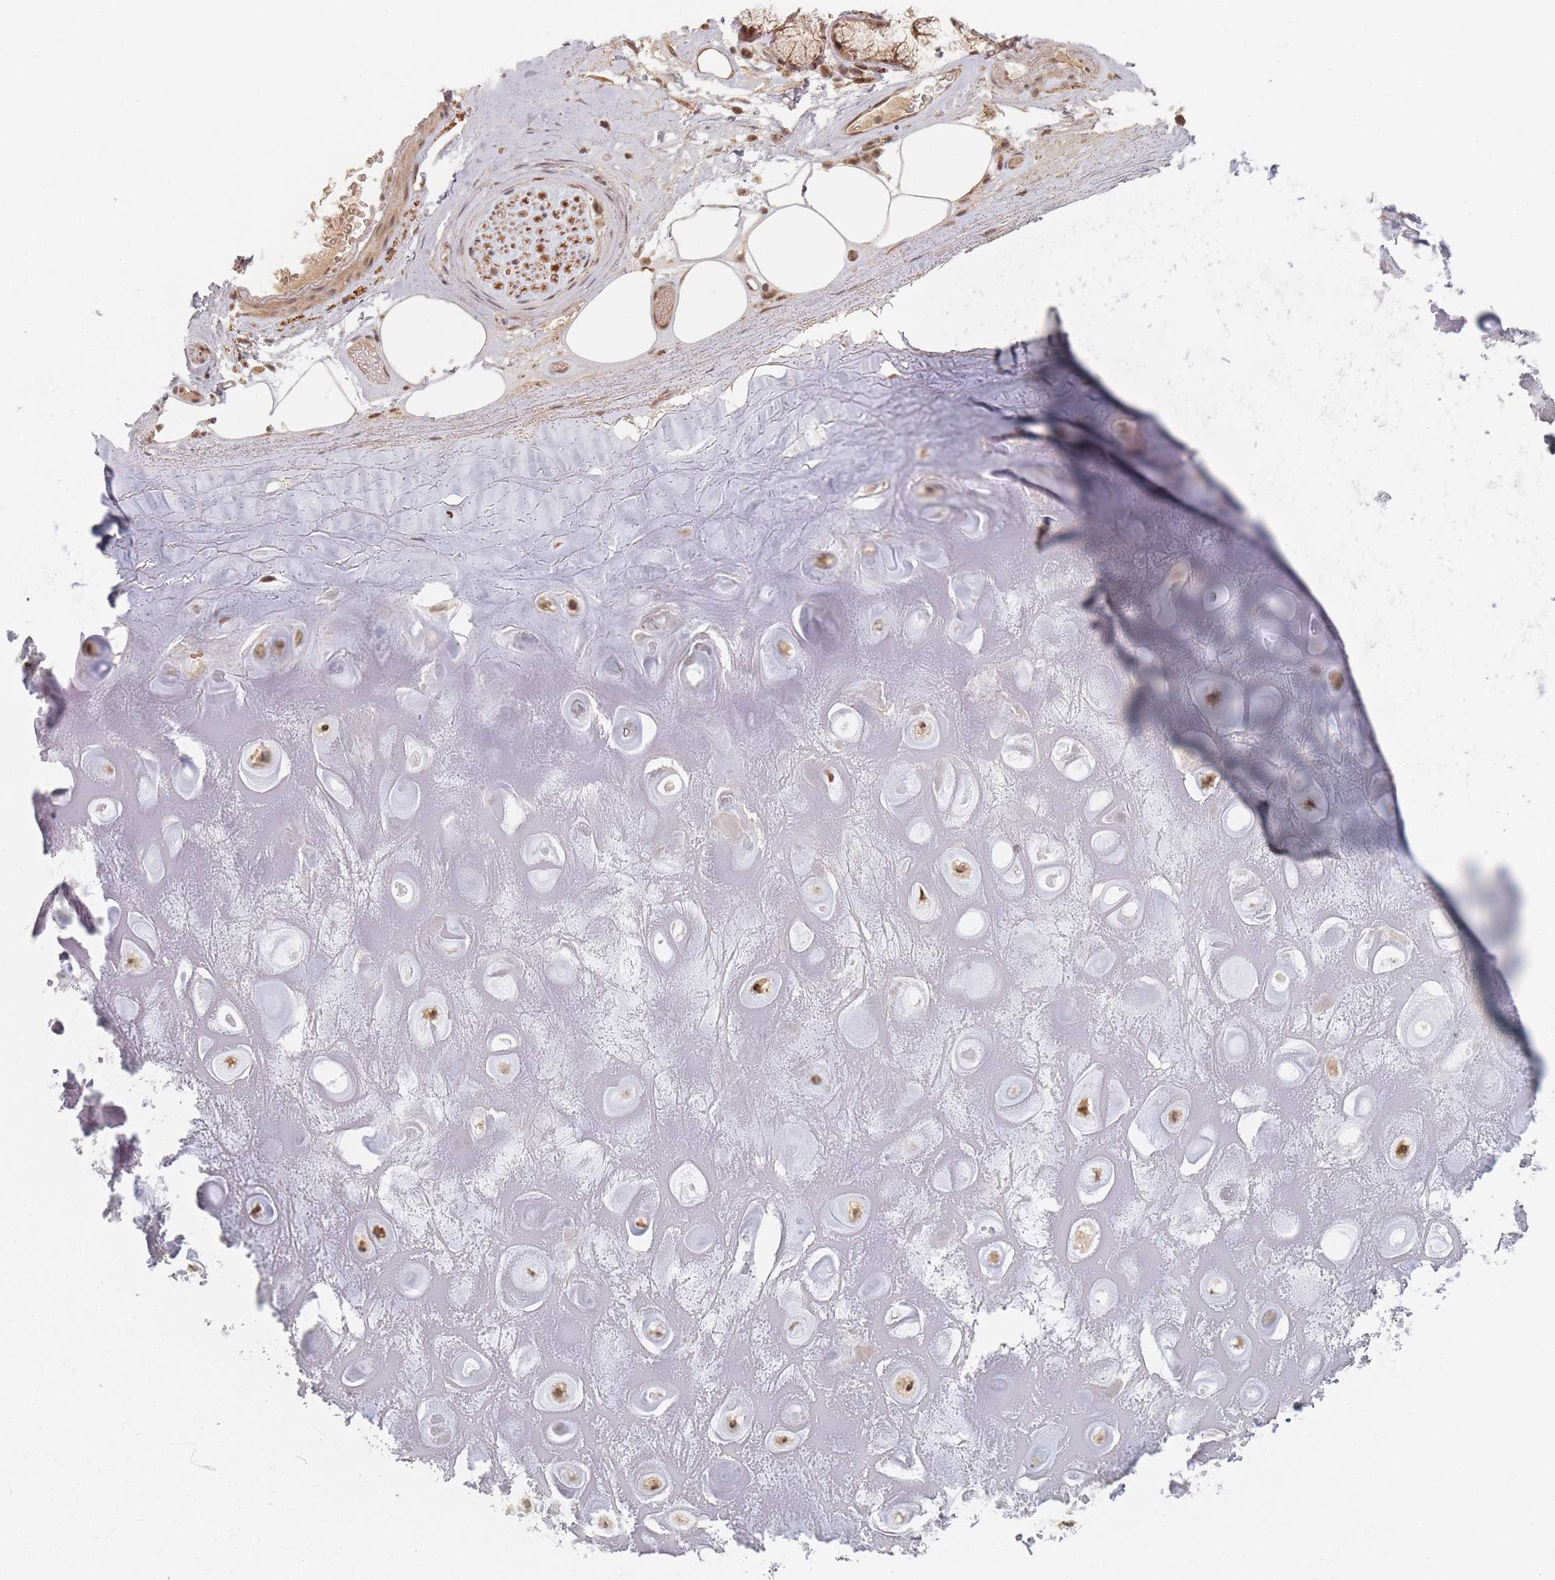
{"staining": {"intensity": "weak", "quantity": "25%-75%", "location": "cytoplasmic/membranous"}, "tissue": "adipose tissue", "cell_type": "Adipocytes", "image_type": "normal", "snomed": [{"axis": "morphology", "description": "Normal tissue, NOS"}, {"axis": "topography", "description": "Cartilage tissue"}], "caption": "An immunohistochemistry (IHC) histopathology image of unremarkable tissue is shown. Protein staining in brown highlights weak cytoplasmic/membranous positivity in adipose tissue within adipocytes.", "gene": "RADX", "patient": {"sex": "male", "age": 81}}